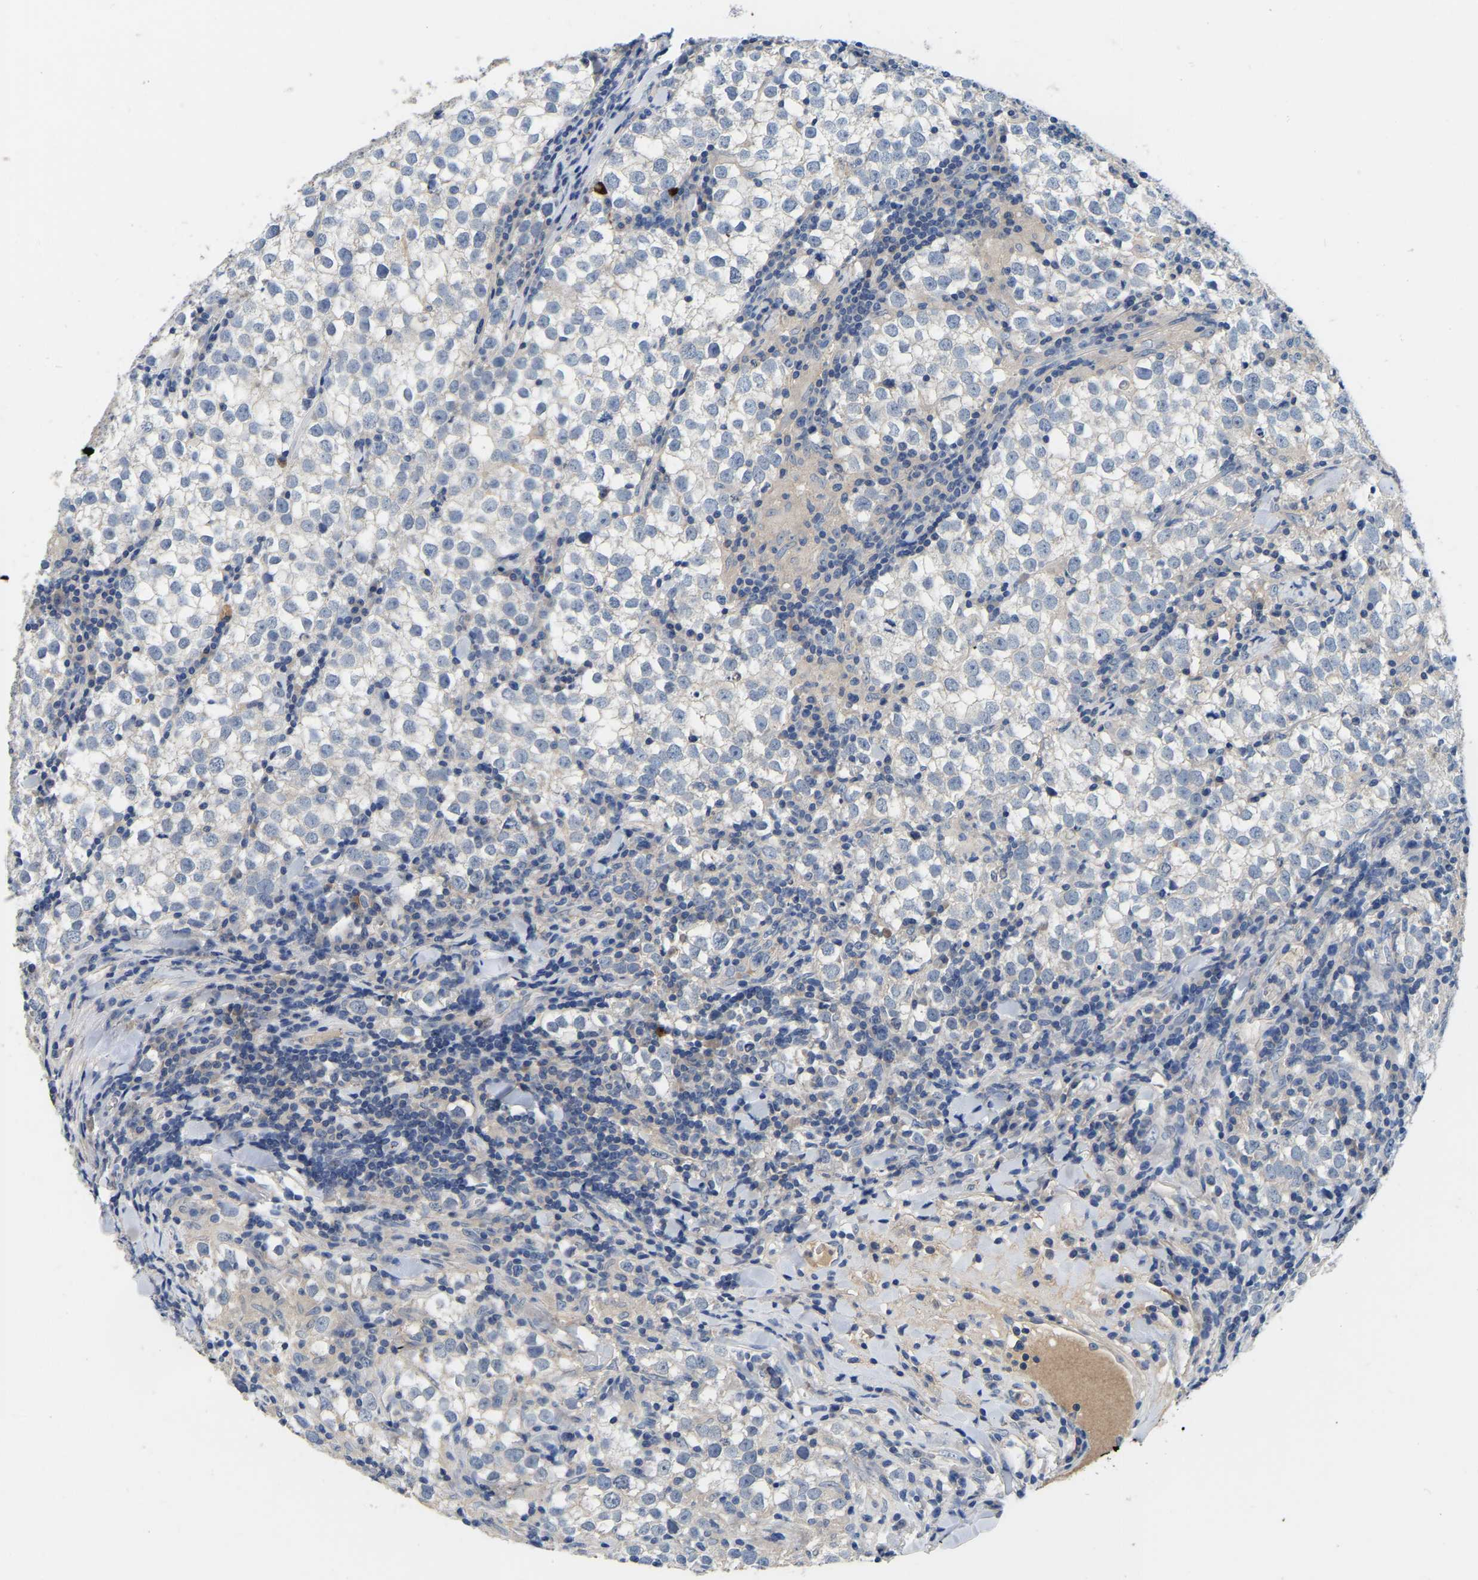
{"staining": {"intensity": "negative", "quantity": "none", "location": "none"}, "tissue": "testis cancer", "cell_type": "Tumor cells", "image_type": "cancer", "snomed": [{"axis": "morphology", "description": "Seminoma, NOS"}, {"axis": "morphology", "description": "Carcinoma, Embryonal, NOS"}, {"axis": "topography", "description": "Testis"}], "caption": "There is no significant expression in tumor cells of testis cancer.", "gene": "RAB27B", "patient": {"sex": "male", "age": 36}}